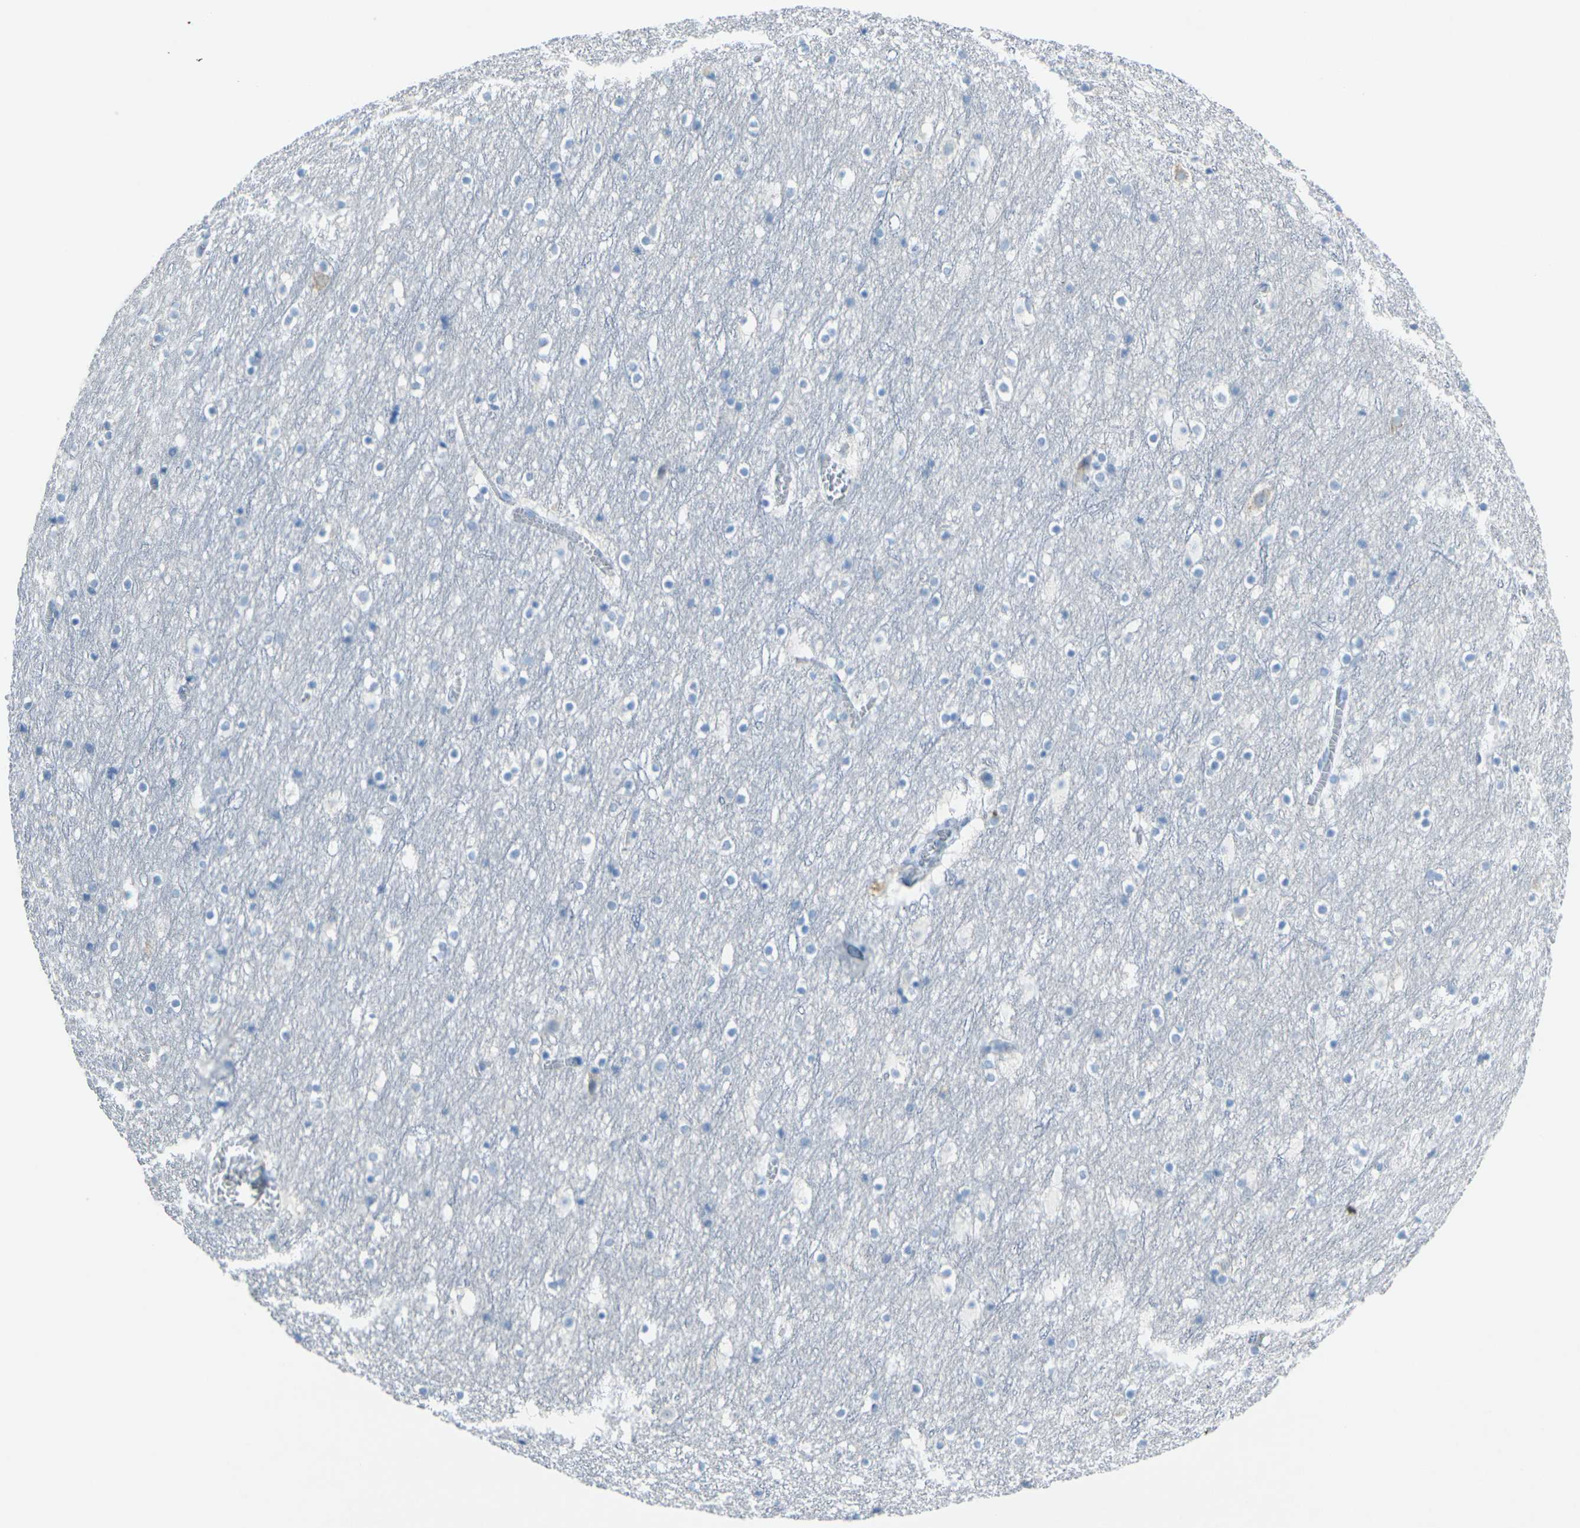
{"staining": {"intensity": "negative", "quantity": "none", "location": "none"}, "tissue": "cerebral cortex", "cell_type": "Endothelial cells", "image_type": "normal", "snomed": [{"axis": "morphology", "description": "Normal tissue, NOS"}, {"axis": "topography", "description": "Cerebral cortex"}], "caption": "DAB (3,3'-diaminobenzidine) immunohistochemical staining of normal human cerebral cortex displays no significant staining in endothelial cells.", "gene": "ANKRD46", "patient": {"sex": "male", "age": 45}}